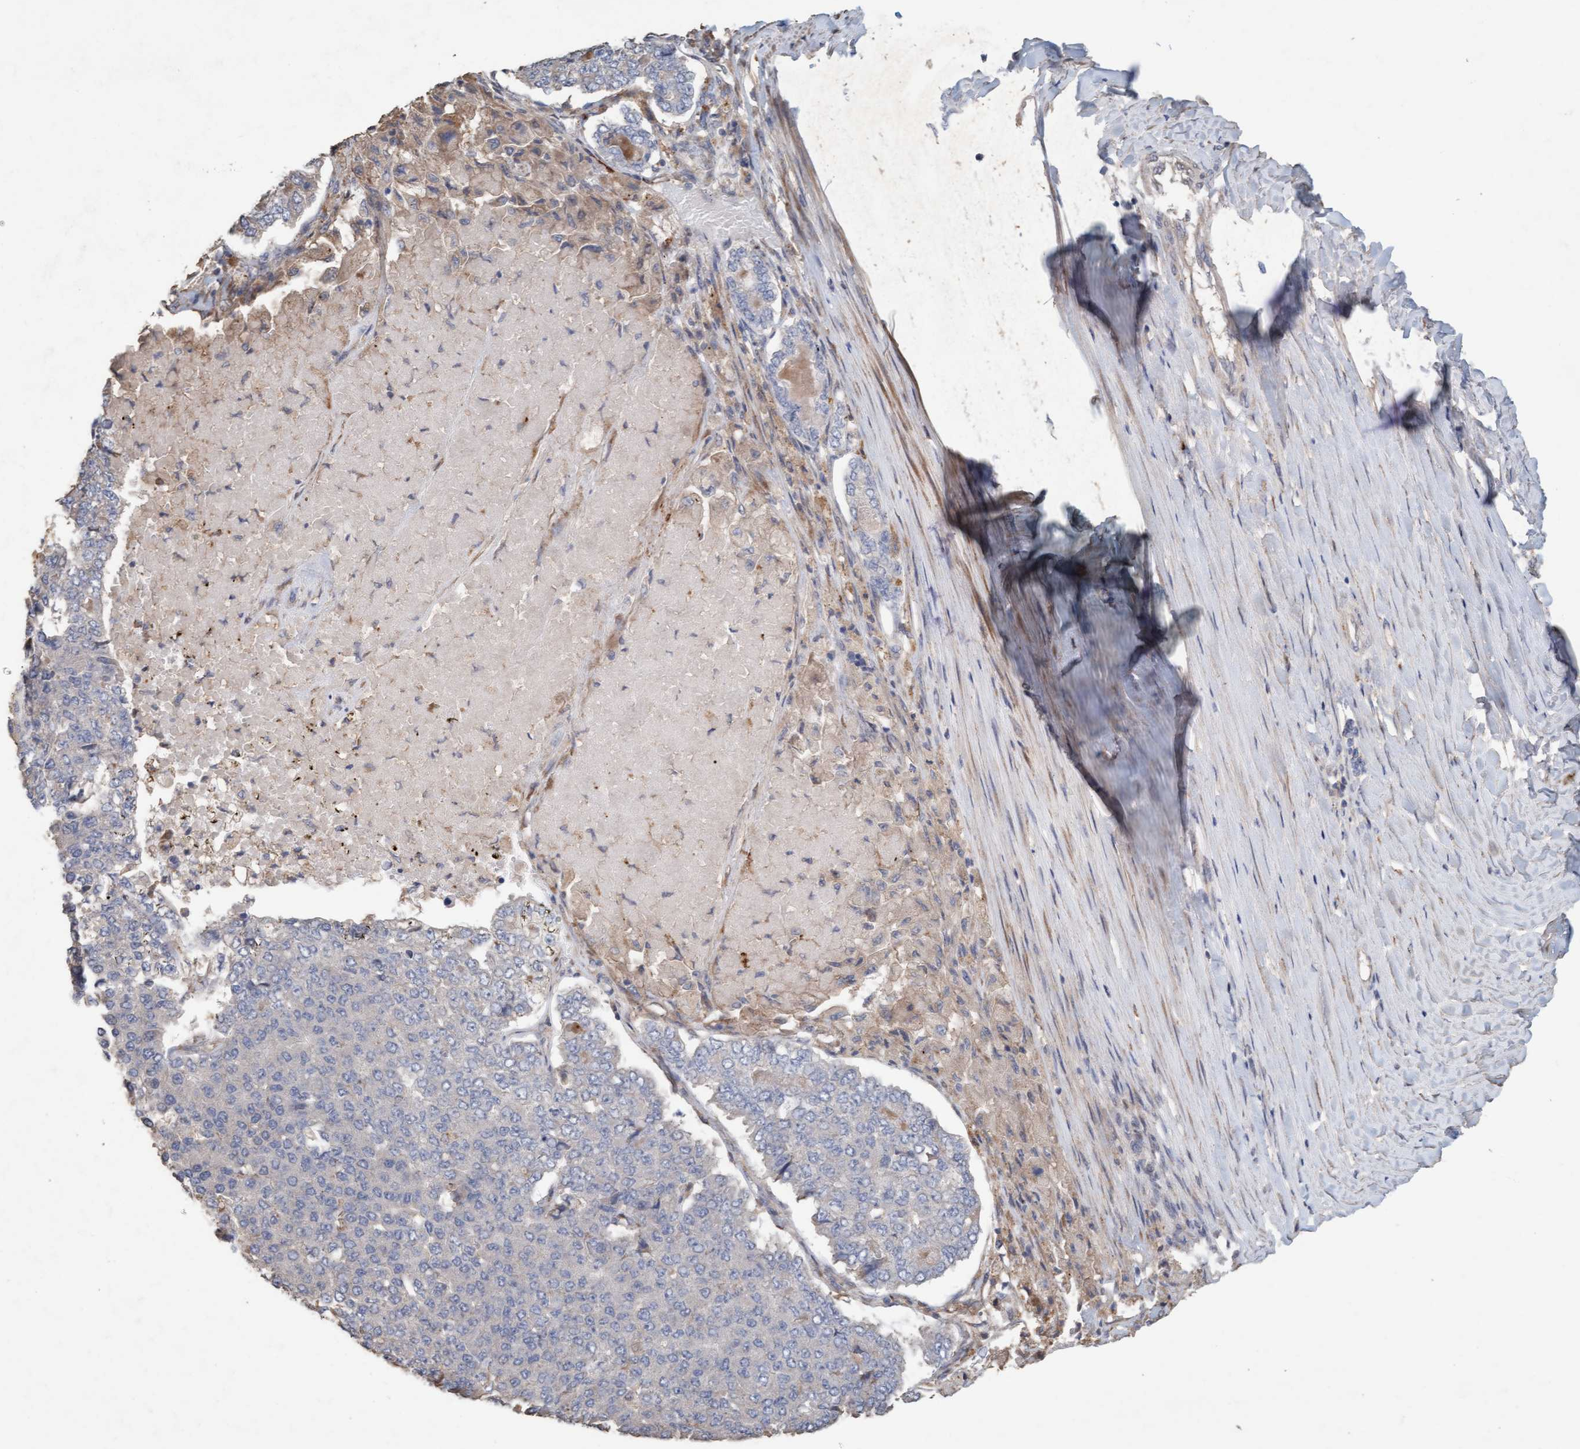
{"staining": {"intensity": "negative", "quantity": "none", "location": "none"}, "tissue": "pancreatic cancer", "cell_type": "Tumor cells", "image_type": "cancer", "snomed": [{"axis": "morphology", "description": "Adenocarcinoma, NOS"}, {"axis": "topography", "description": "Pancreas"}], "caption": "DAB immunohistochemical staining of human pancreatic cancer (adenocarcinoma) reveals no significant staining in tumor cells. (DAB (3,3'-diaminobenzidine) immunohistochemistry (IHC) with hematoxylin counter stain).", "gene": "LONRF1", "patient": {"sex": "male", "age": 50}}